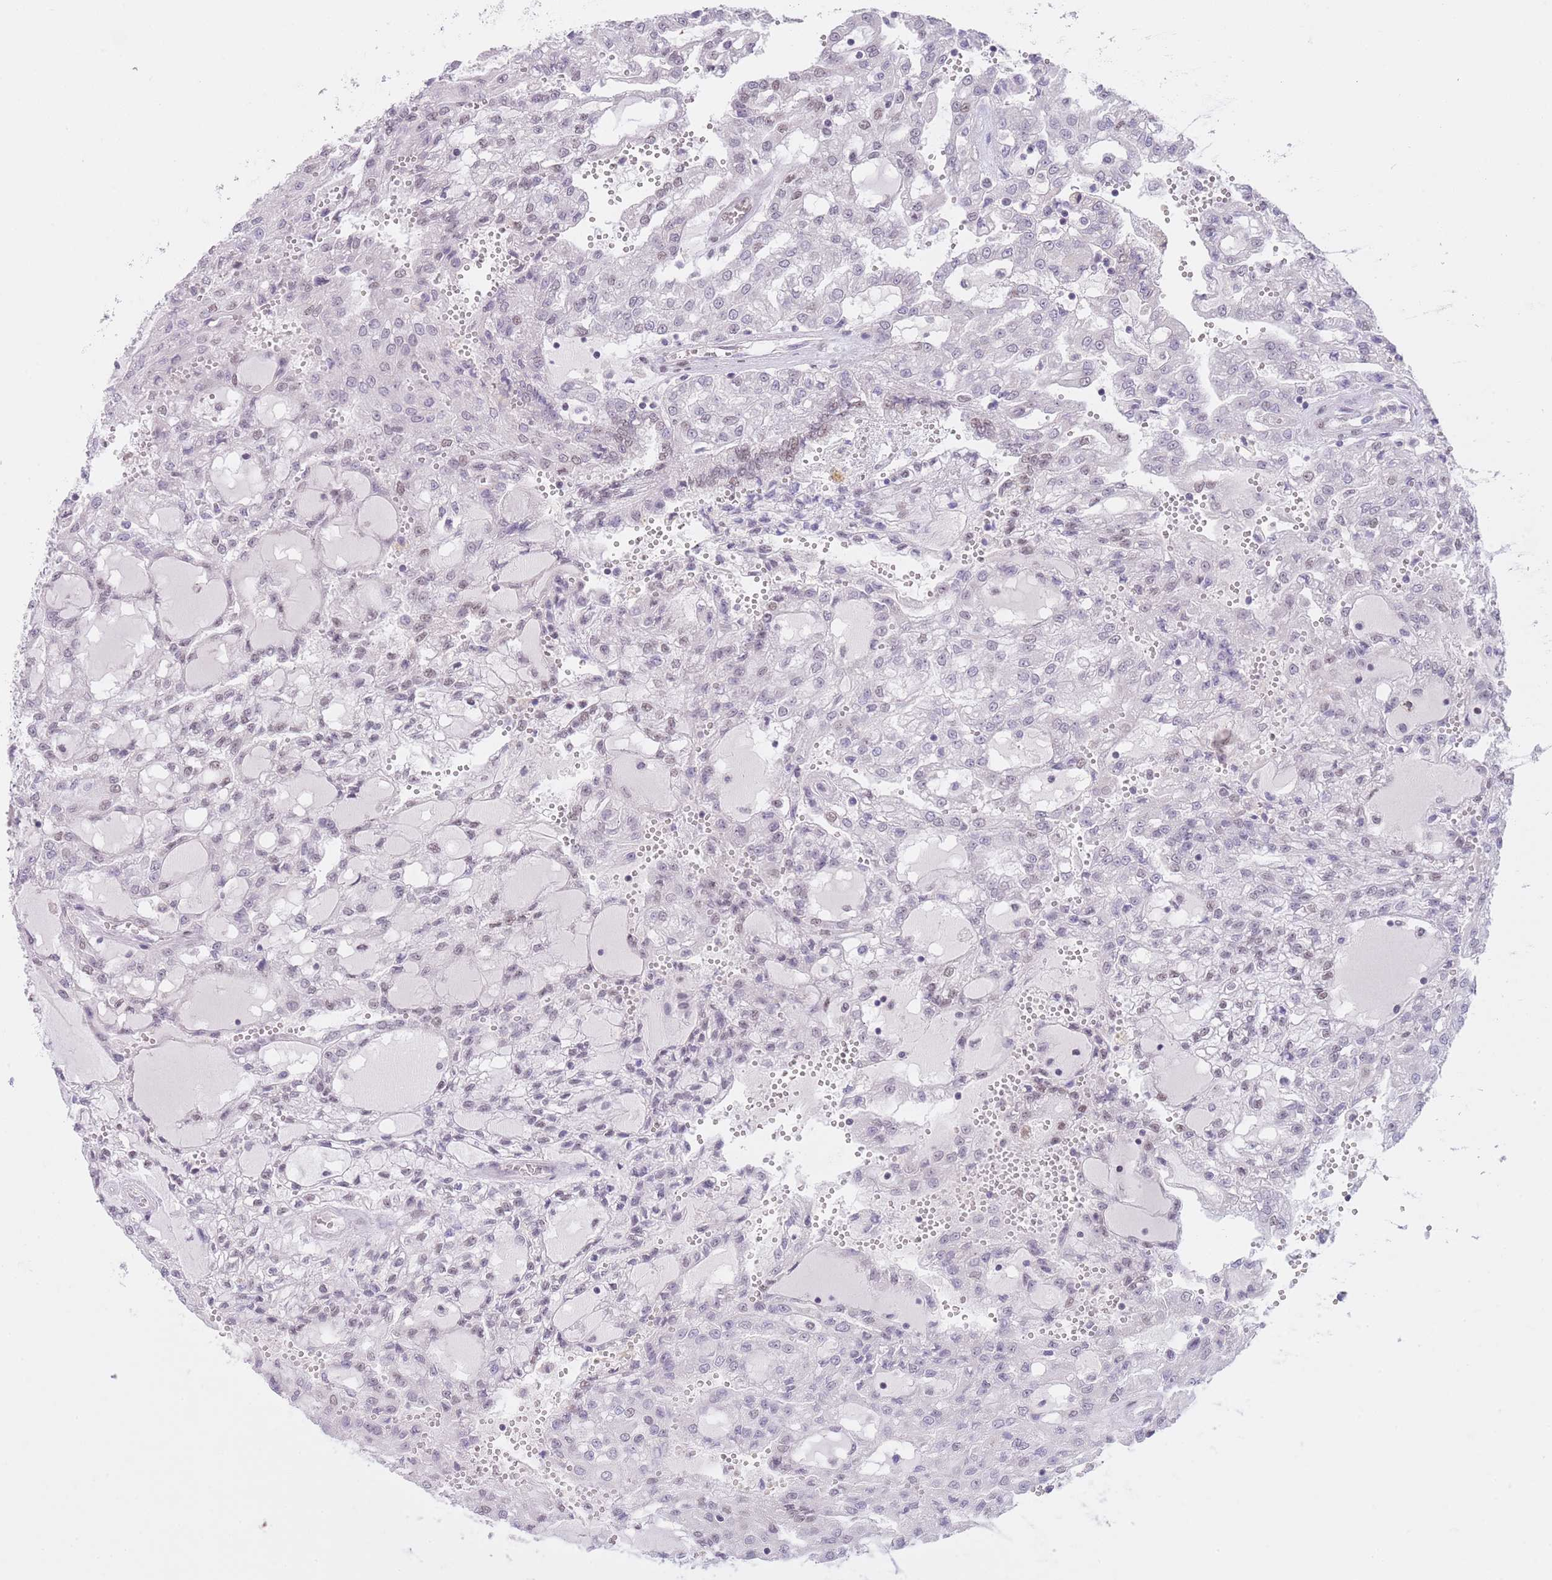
{"staining": {"intensity": "negative", "quantity": "none", "location": "none"}, "tissue": "renal cancer", "cell_type": "Tumor cells", "image_type": "cancer", "snomed": [{"axis": "morphology", "description": "Adenocarcinoma, NOS"}, {"axis": "topography", "description": "Kidney"}], "caption": "IHC photomicrograph of human renal adenocarcinoma stained for a protein (brown), which shows no positivity in tumor cells.", "gene": "RFX1", "patient": {"sex": "male", "age": 63}}